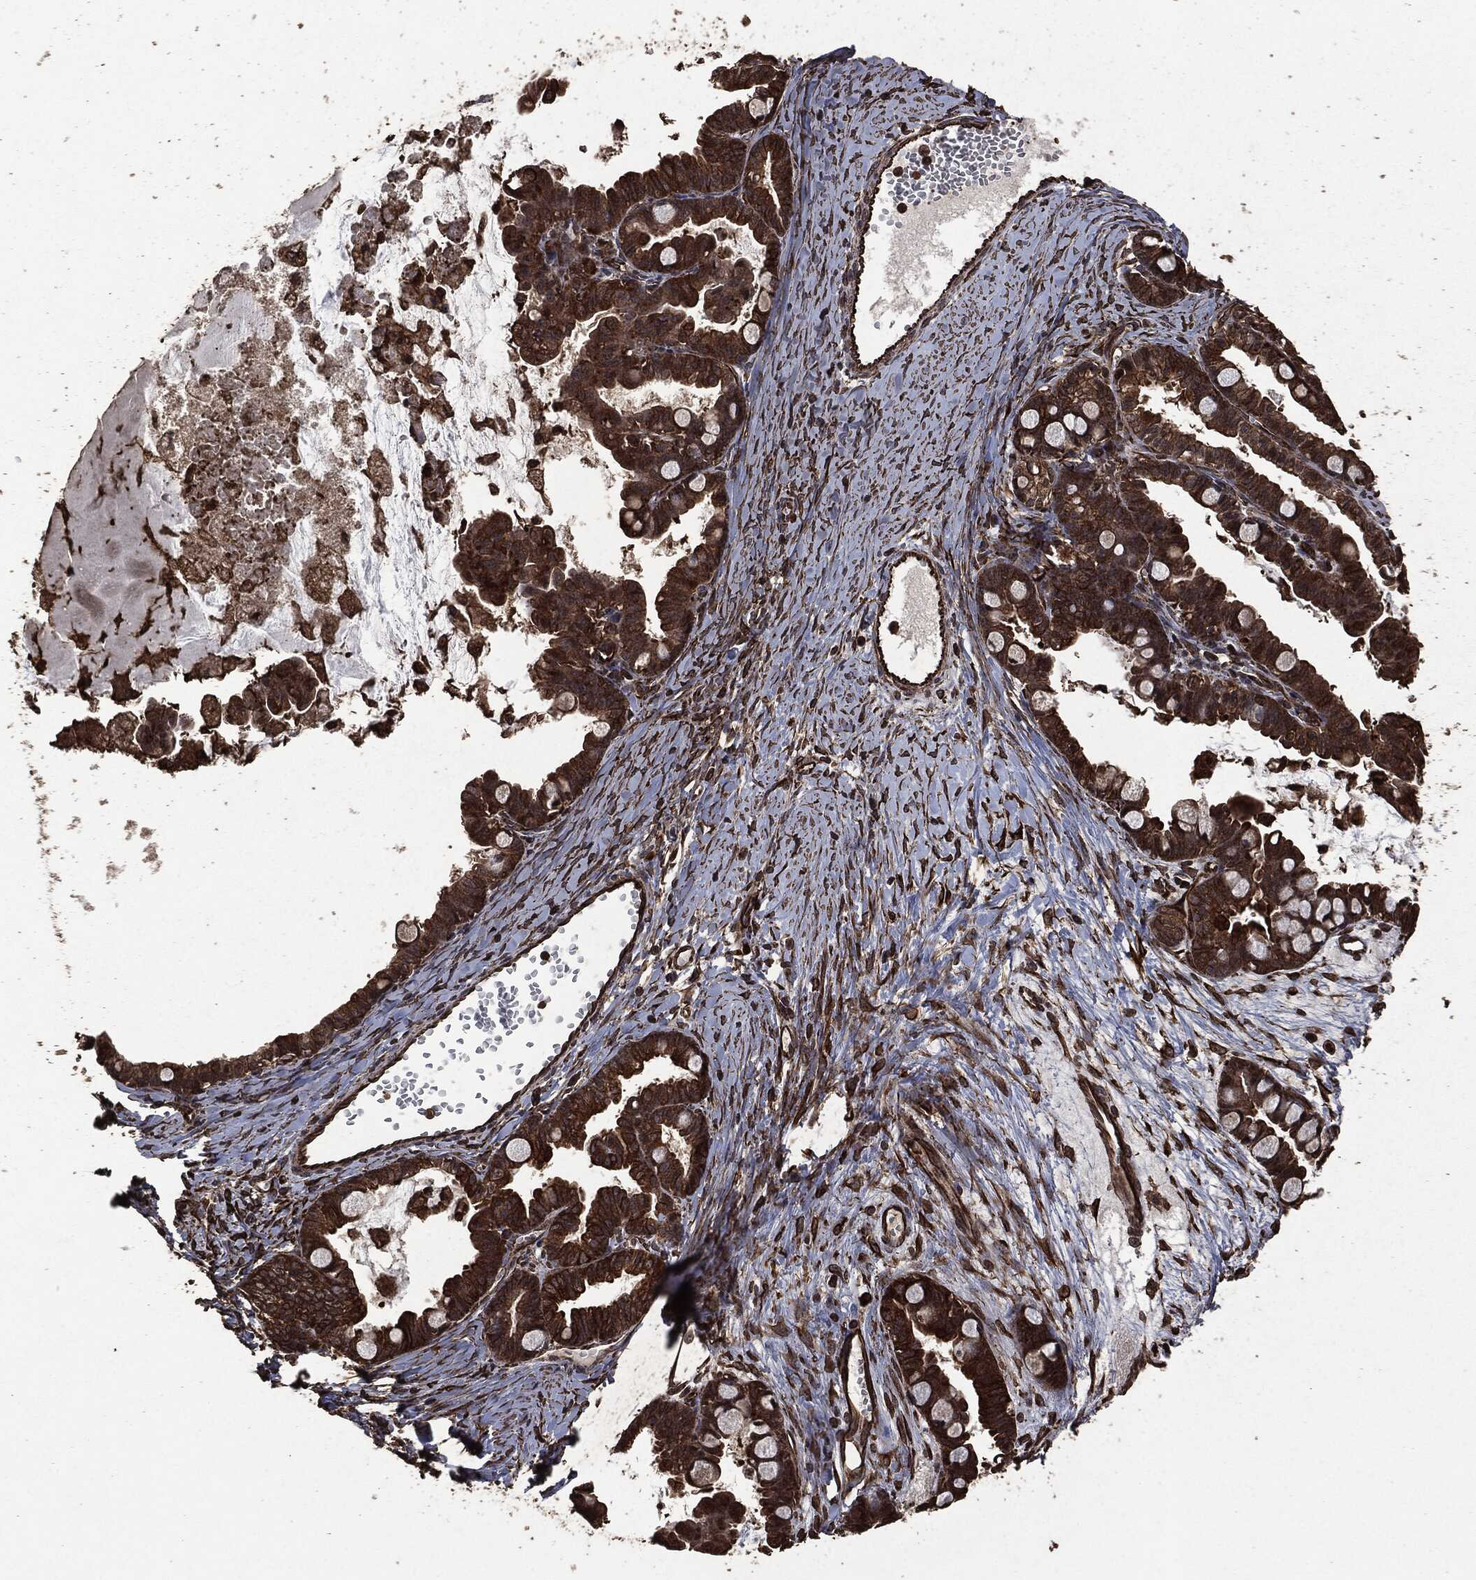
{"staining": {"intensity": "strong", "quantity": ">75%", "location": "cytoplasmic/membranous"}, "tissue": "ovarian cancer", "cell_type": "Tumor cells", "image_type": "cancer", "snomed": [{"axis": "morphology", "description": "Cystadenocarcinoma, mucinous, NOS"}, {"axis": "topography", "description": "Ovary"}], "caption": "The photomicrograph demonstrates immunohistochemical staining of ovarian cancer. There is strong cytoplasmic/membranous positivity is present in approximately >75% of tumor cells.", "gene": "HRAS", "patient": {"sex": "female", "age": 63}}